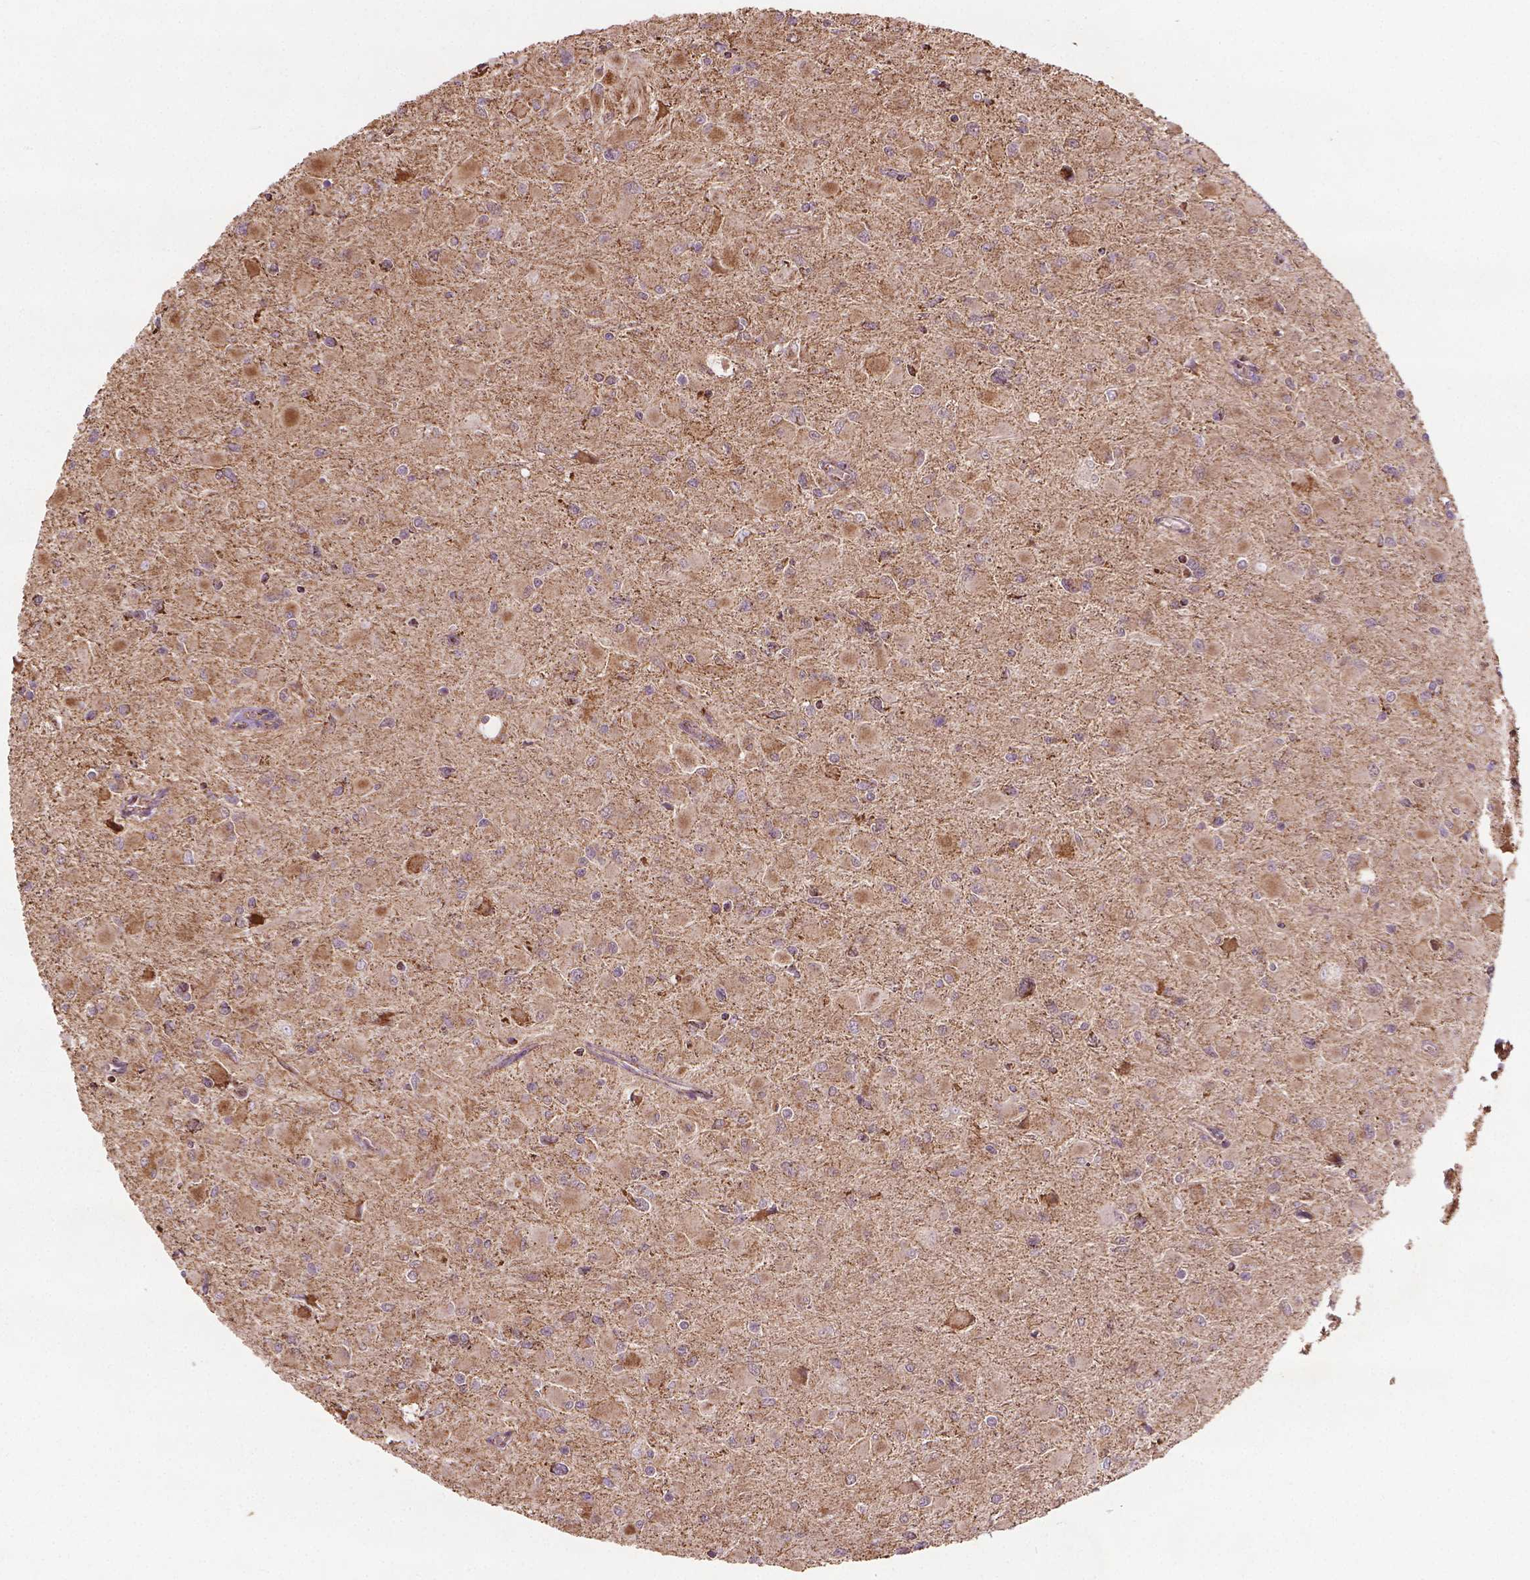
{"staining": {"intensity": "weak", "quantity": ">75%", "location": "cytoplasmic/membranous"}, "tissue": "glioma", "cell_type": "Tumor cells", "image_type": "cancer", "snomed": [{"axis": "morphology", "description": "Glioma, malignant, High grade"}, {"axis": "topography", "description": "Cerebral cortex"}], "caption": "Tumor cells exhibit low levels of weak cytoplasmic/membranous staining in approximately >75% of cells in malignant glioma (high-grade).", "gene": "HS3ST3A1", "patient": {"sex": "female", "age": 36}}